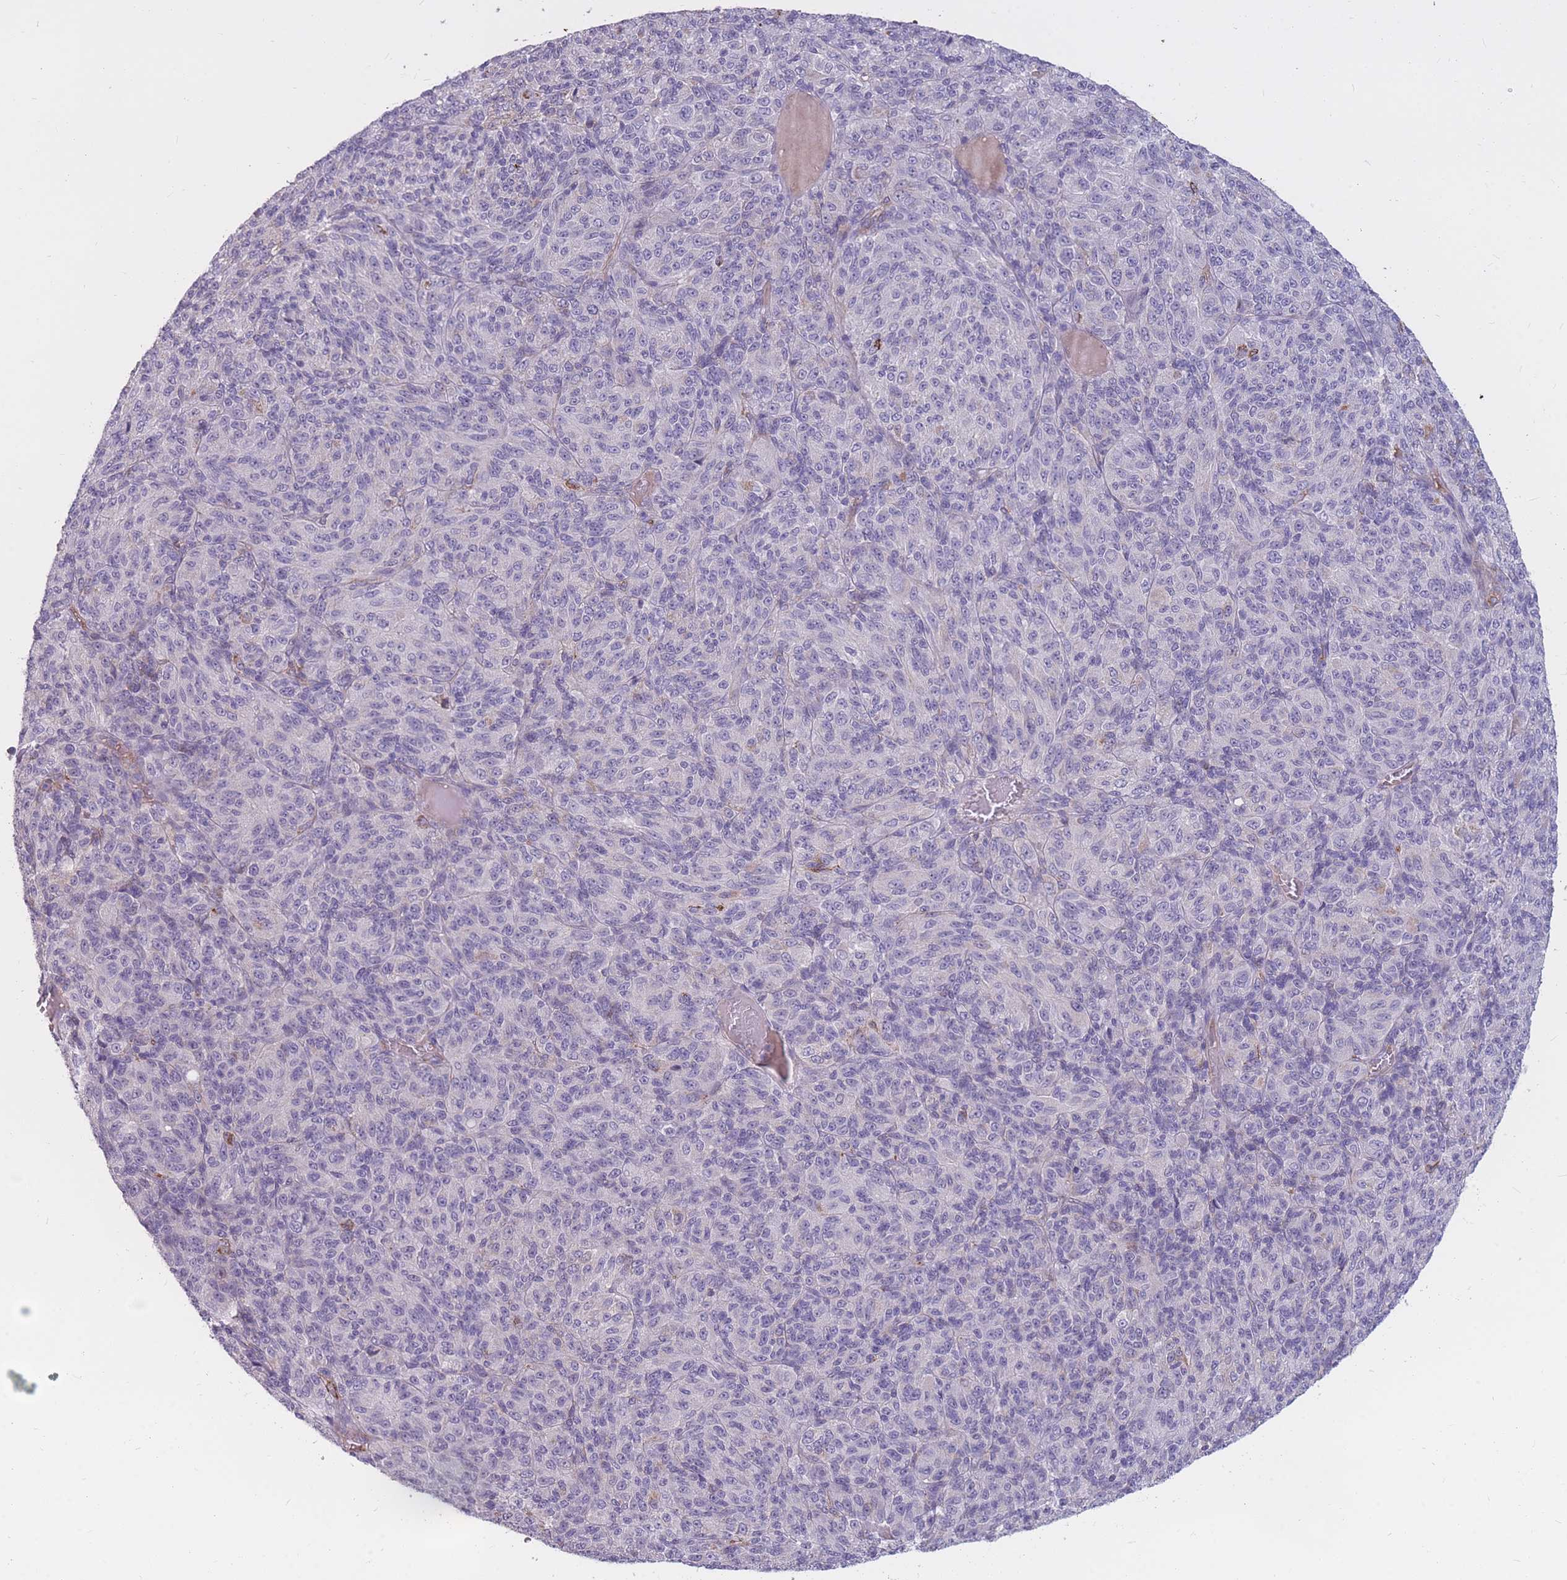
{"staining": {"intensity": "negative", "quantity": "none", "location": "none"}, "tissue": "melanoma", "cell_type": "Tumor cells", "image_type": "cancer", "snomed": [{"axis": "morphology", "description": "Malignant melanoma, Metastatic site"}, {"axis": "topography", "description": "Brain"}], "caption": "A histopathology image of human malignant melanoma (metastatic site) is negative for staining in tumor cells.", "gene": "GNA11", "patient": {"sex": "female", "age": 56}}